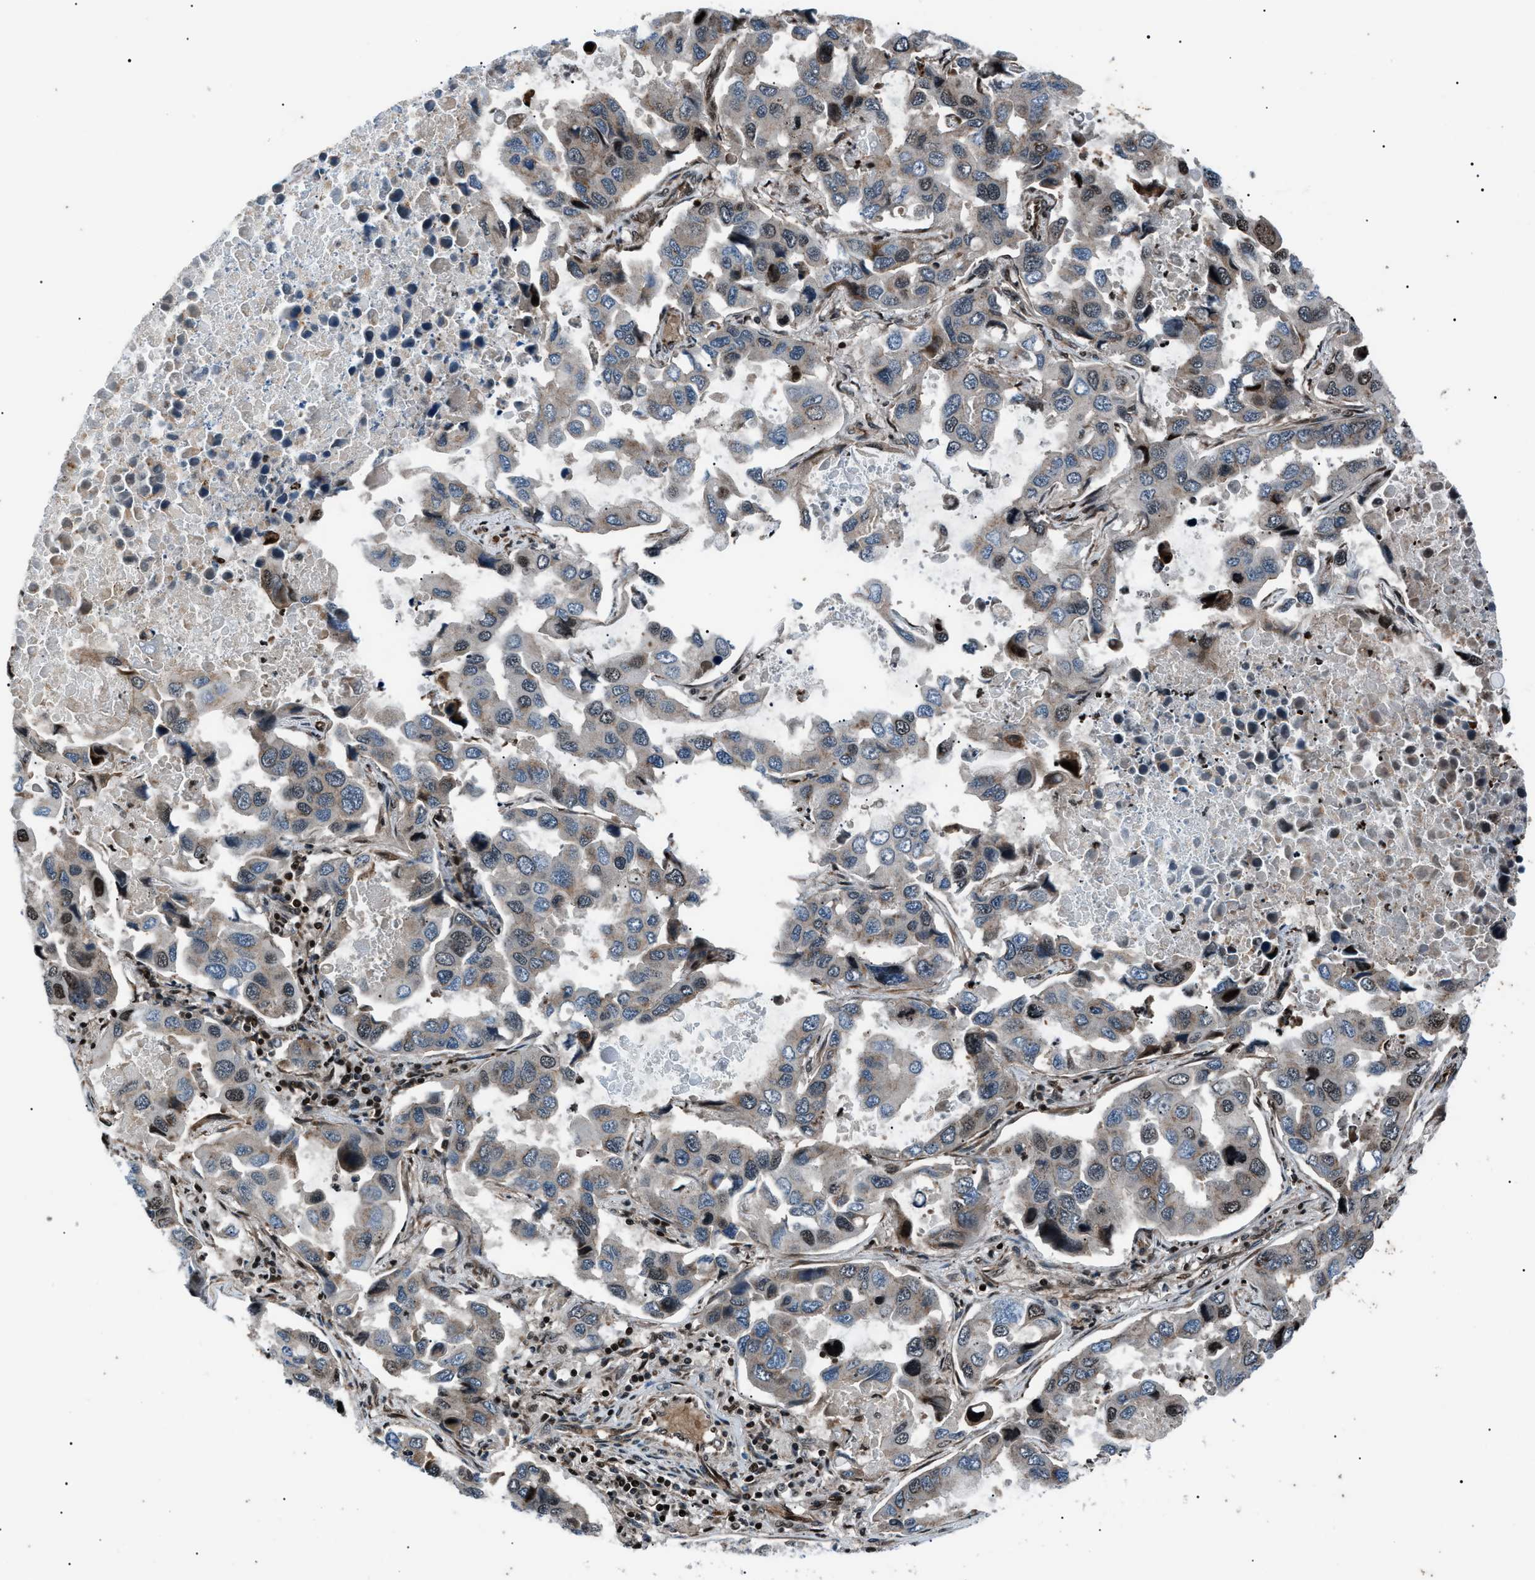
{"staining": {"intensity": "moderate", "quantity": "25%-75%", "location": "cytoplasmic/membranous,nuclear"}, "tissue": "lung cancer", "cell_type": "Tumor cells", "image_type": "cancer", "snomed": [{"axis": "morphology", "description": "Adenocarcinoma, NOS"}, {"axis": "topography", "description": "Lung"}], "caption": "Protein expression analysis of human lung adenocarcinoma reveals moderate cytoplasmic/membranous and nuclear expression in approximately 25%-75% of tumor cells.", "gene": "PRKX", "patient": {"sex": "male", "age": 64}}